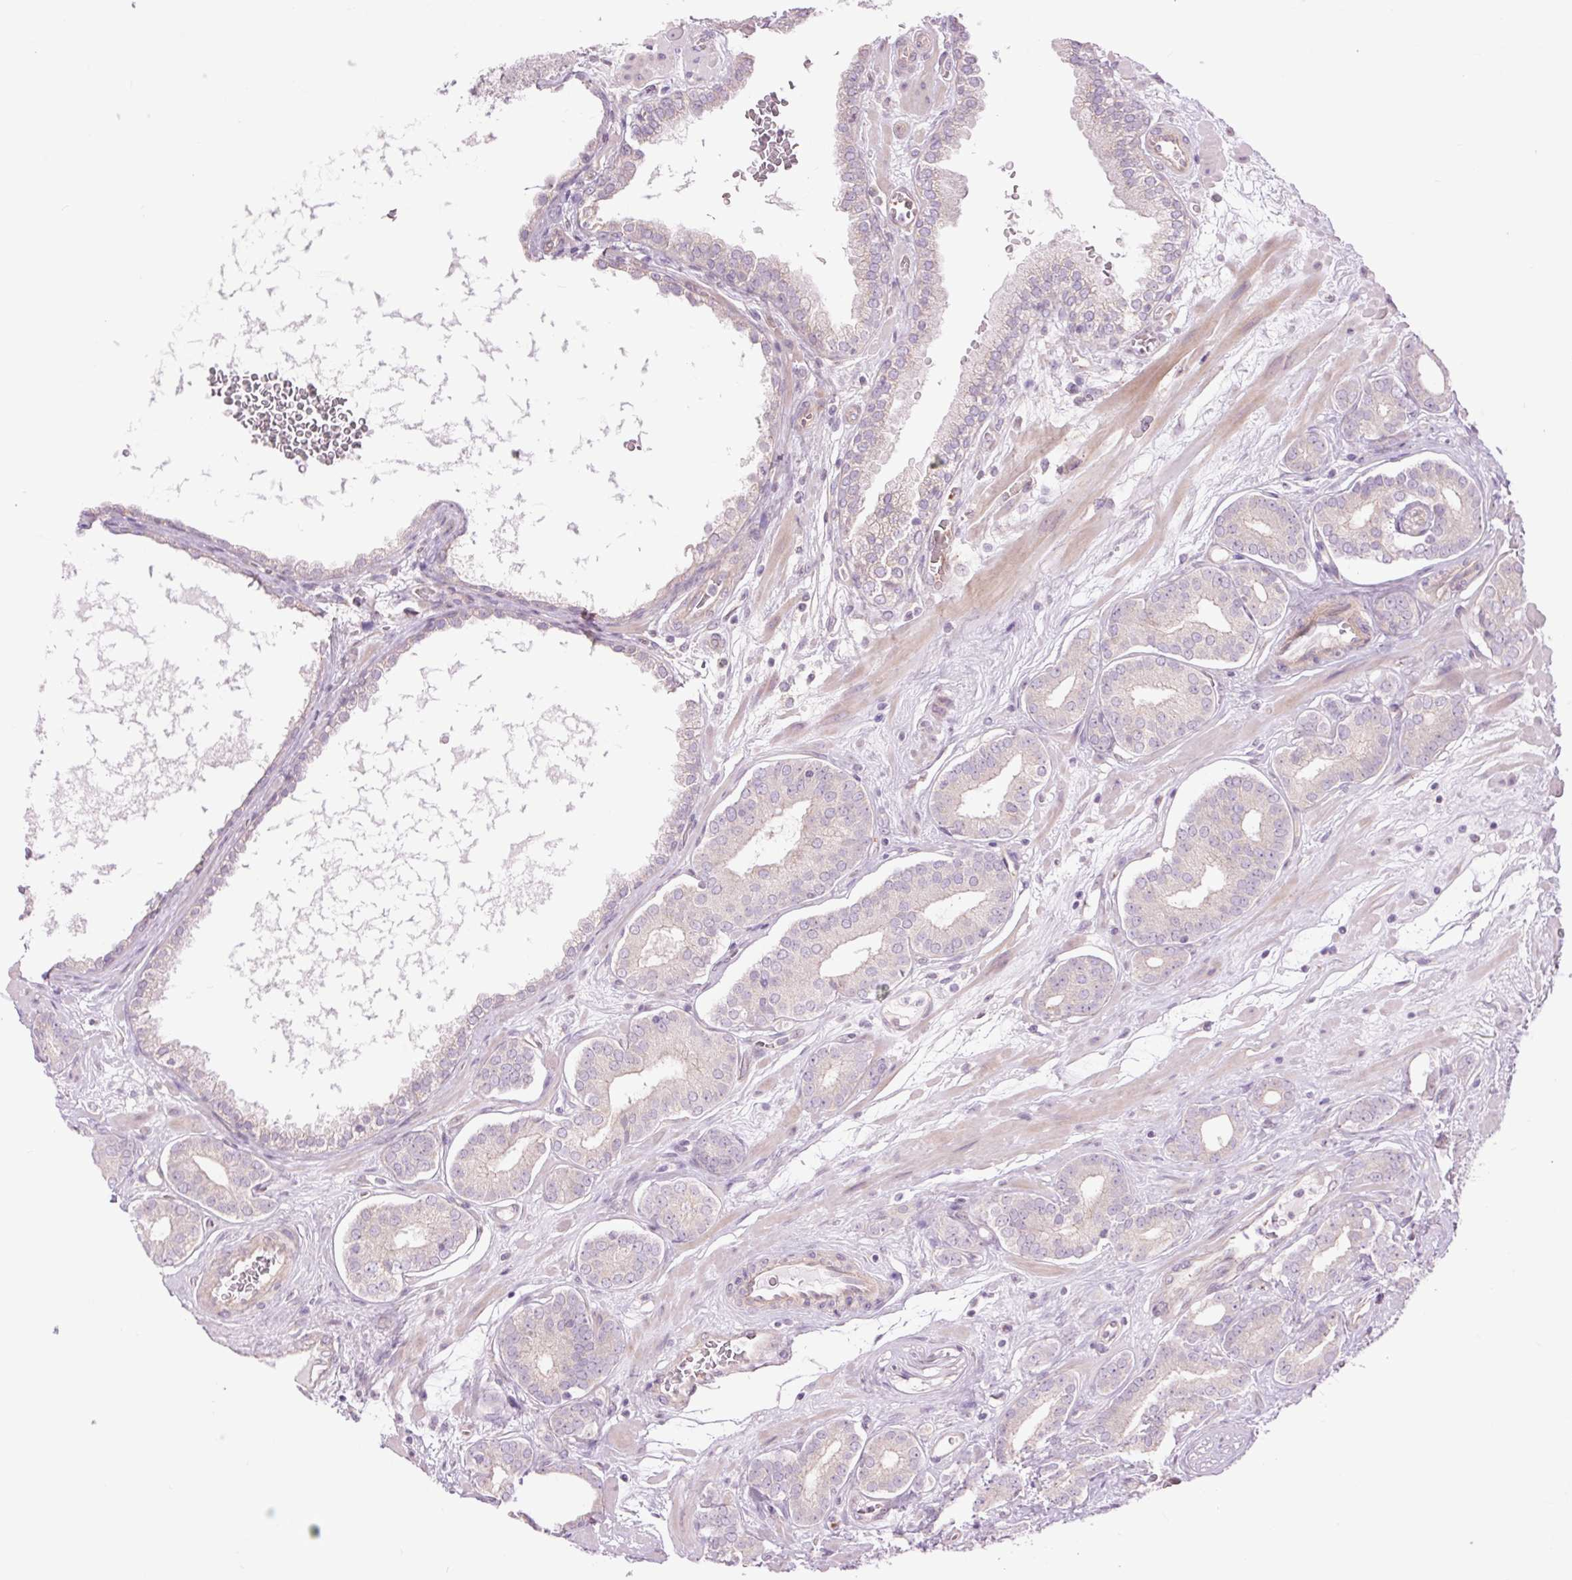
{"staining": {"intensity": "negative", "quantity": "none", "location": "none"}, "tissue": "prostate cancer", "cell_type": "Tumor cells", "image_type": "cancer", "snomed": [{"axis": "morphology", "description": "Adenocarcinoma, High grade"}, {"axis": "topography", "description": "Prostate"}], "caption": "Immunohistochemistry (IHC) micrograph of prostate cancer stained for a protein (brown), which displays no positivity in tumor cells.", "gene": "CTNNA3", "patient": {"sex": "male", "age": 66}}